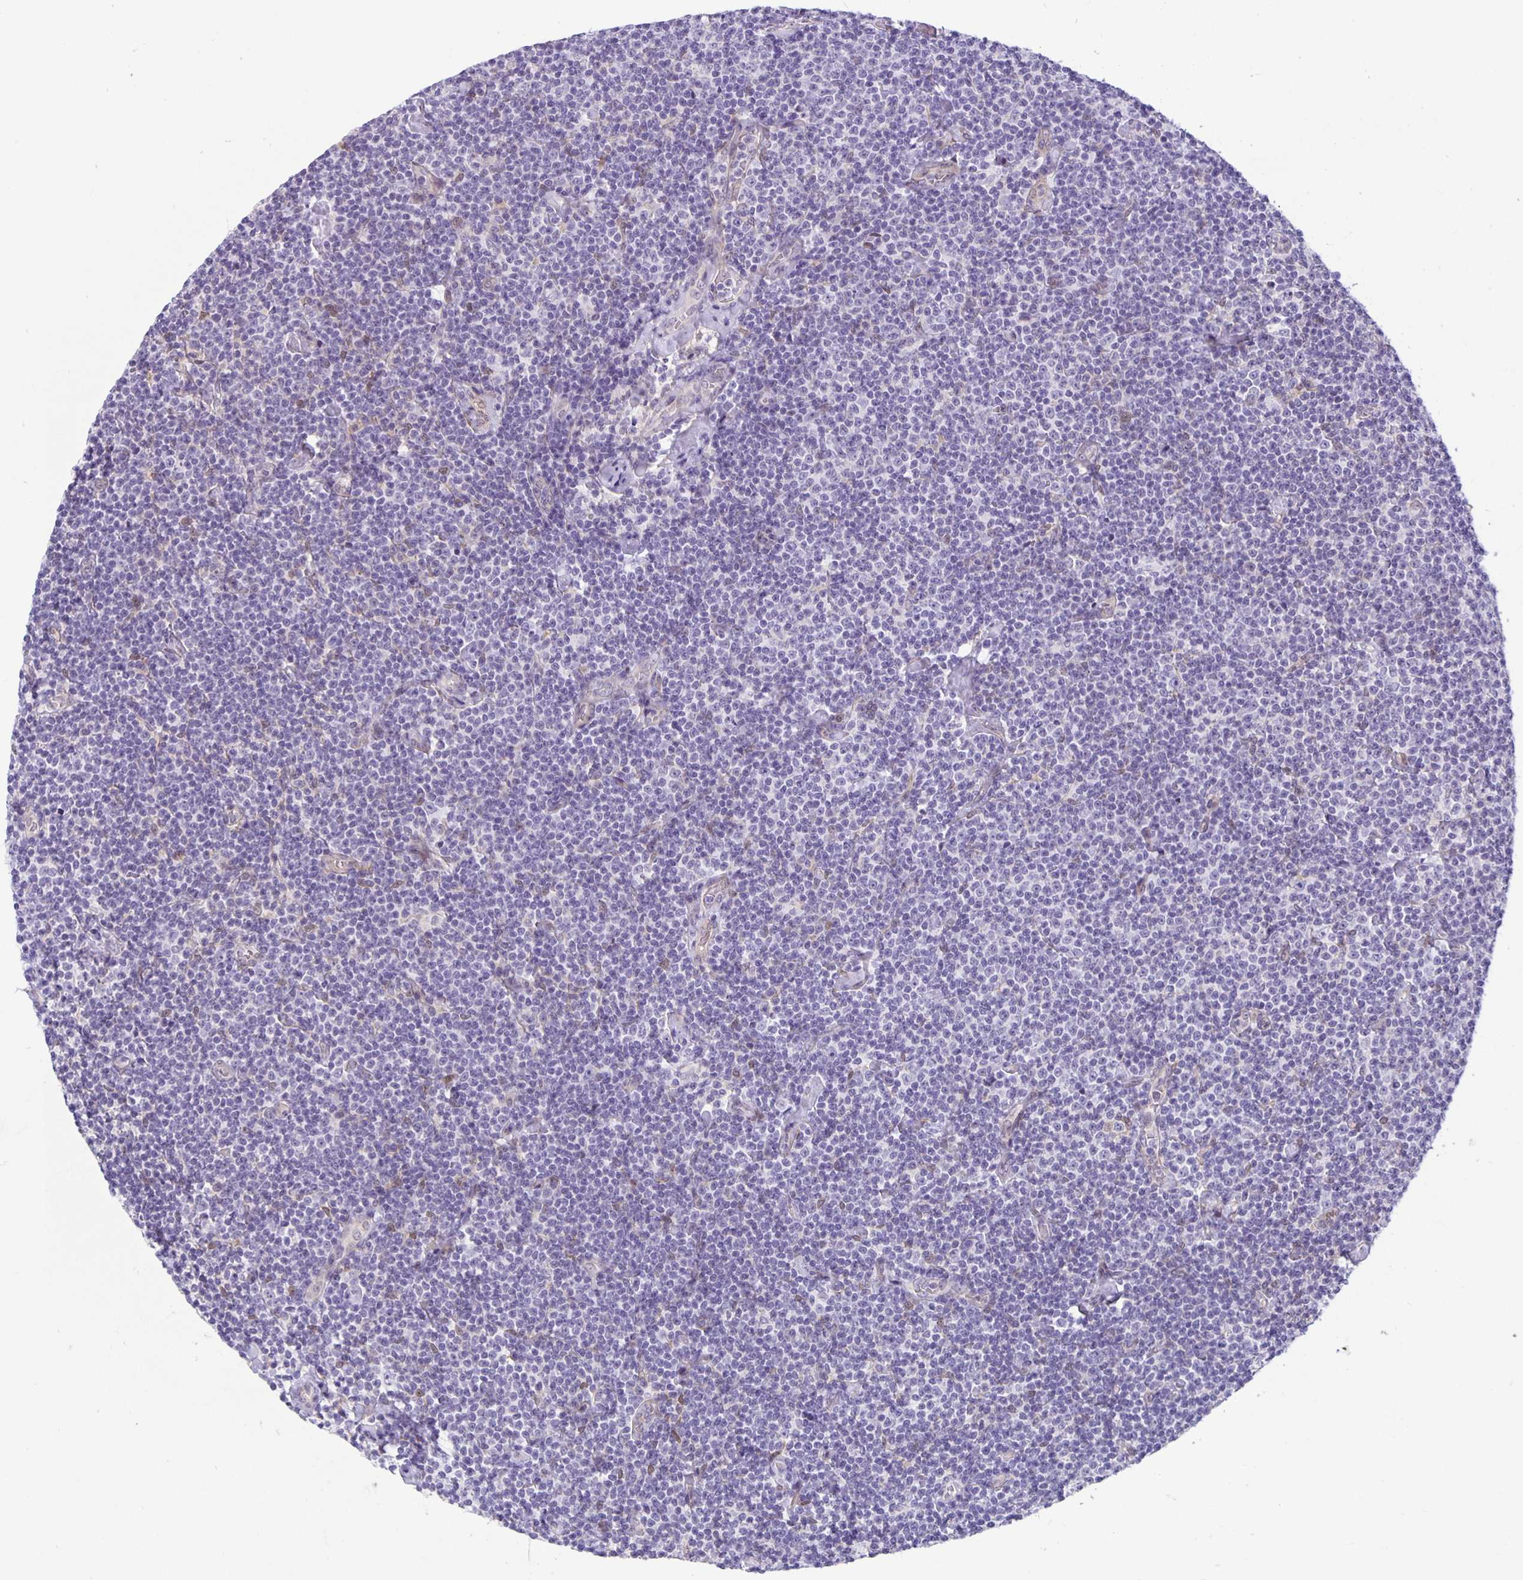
{"staining": {"intensity": "negative", "quantity": "none", "location": "none"}, "tissue": "lymphoma", "cell_type": "Tumor cells", "image_type": "cancer", "snomed": [{"axis": "morphology", "description": "Malignant lymphoma, non-Hodgkin's type, Low grade"}, {"axis": "topography", "description": "Lymph node"}], "caption": "DAB (3,3'-diaminobenzidine) immunohistochemical staining of human low-grade malignant lymphoma, non-Hodgkin's type reveals no significant staining in tumor cells. The staining was performed using DAB (3,3'-diaminobenzidine) to visualize the protein expression in brown, while the nuclei were stained in blue with hematoxylin (Magnification: 20x).", "gene": "TAX1BP3", "patient": {"sex": "male", "age": 81}}